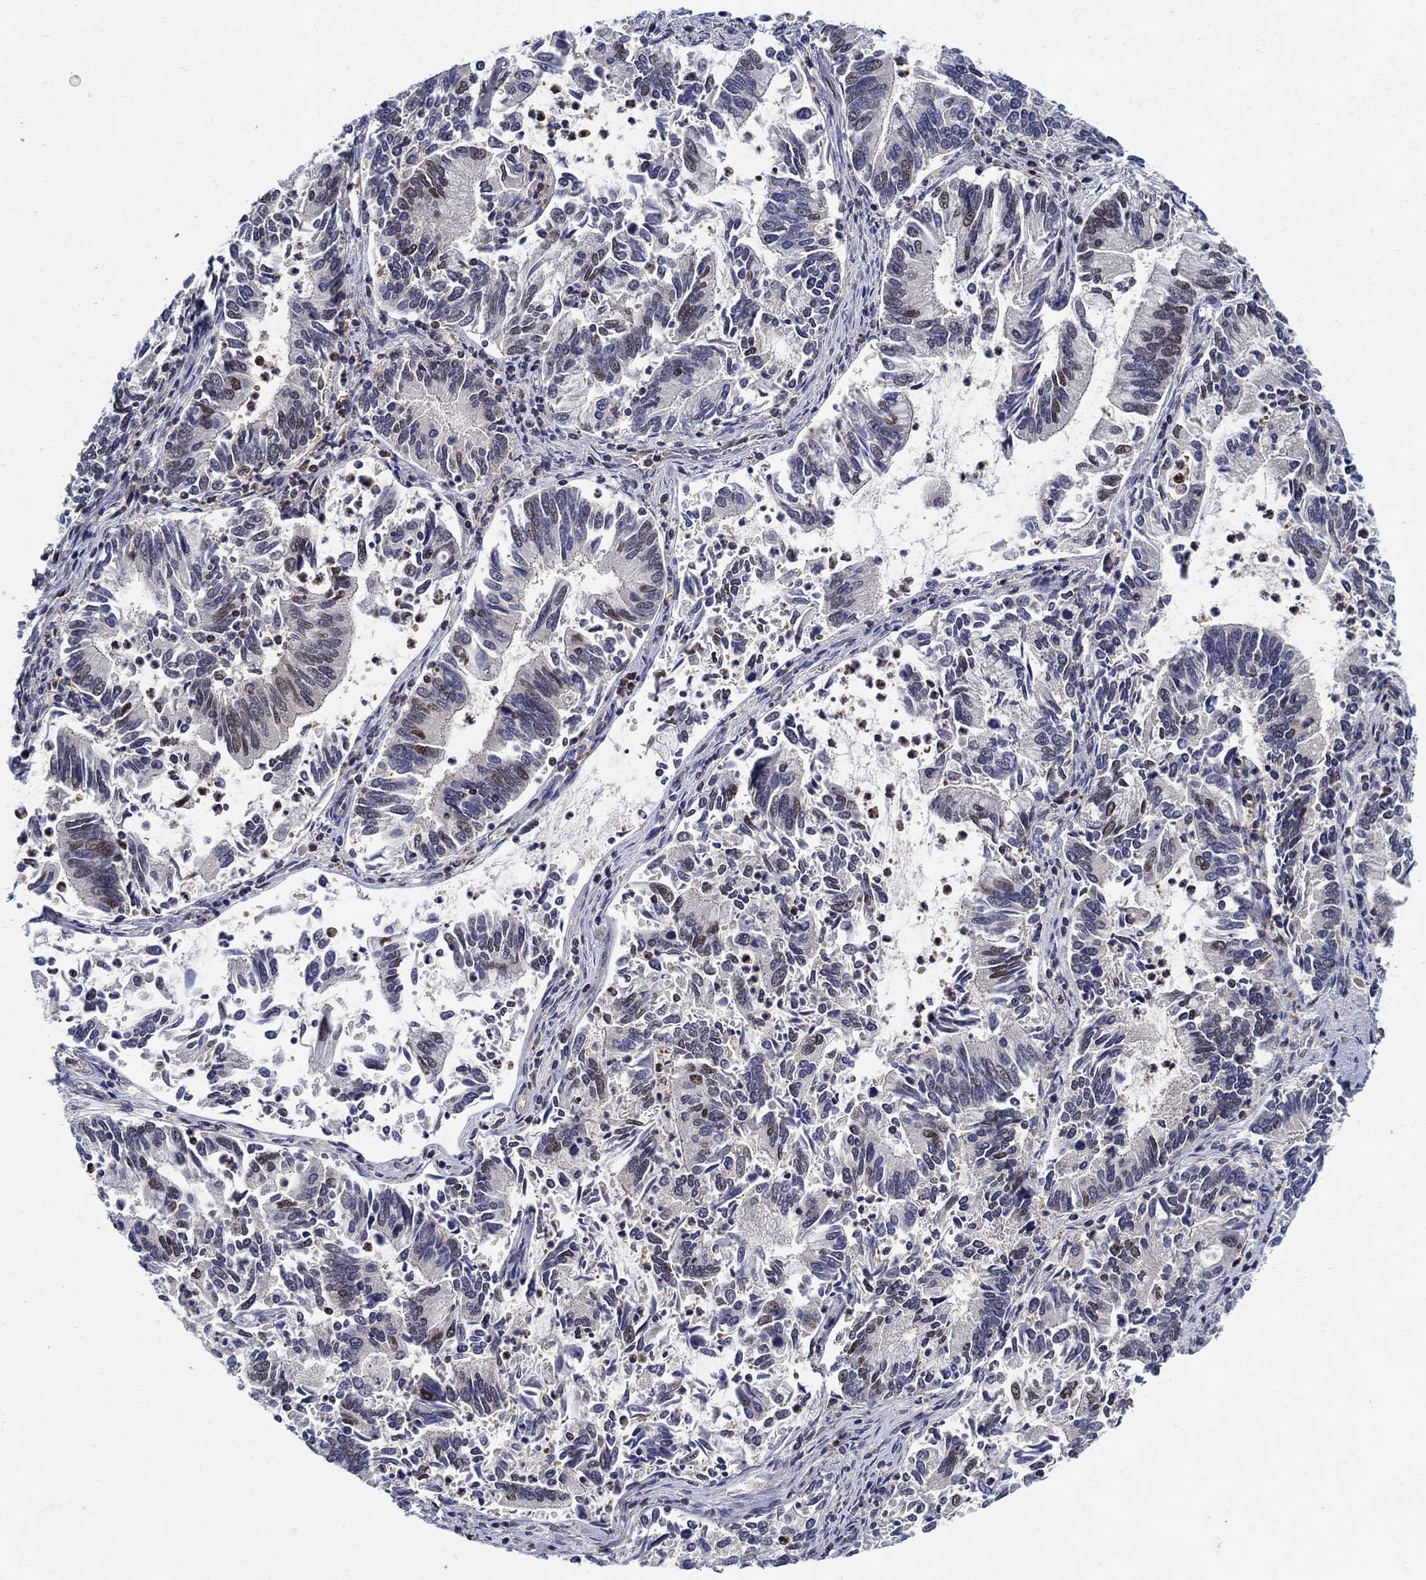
{"staining": {"intensity": "moderate", "quantity": "<25%", "location": "nuclear"}, "tissue": "cervical cancer", "cell_type": "Tumor cells", "image_type": "cancer", "snomed": [{"axis": "morphology", "description": "Adenocarcinoma, NOS"}, {"axis": "topography", "description": "Cervix"}], "caption": "Human adenocarcinoma (cervical) stained with a brown dye exhibits moderate nuclear positive expression in approximately <25% of tumor cells.", "gene": "ZNF594", "patient": {"sex": "female", "age": 42}}